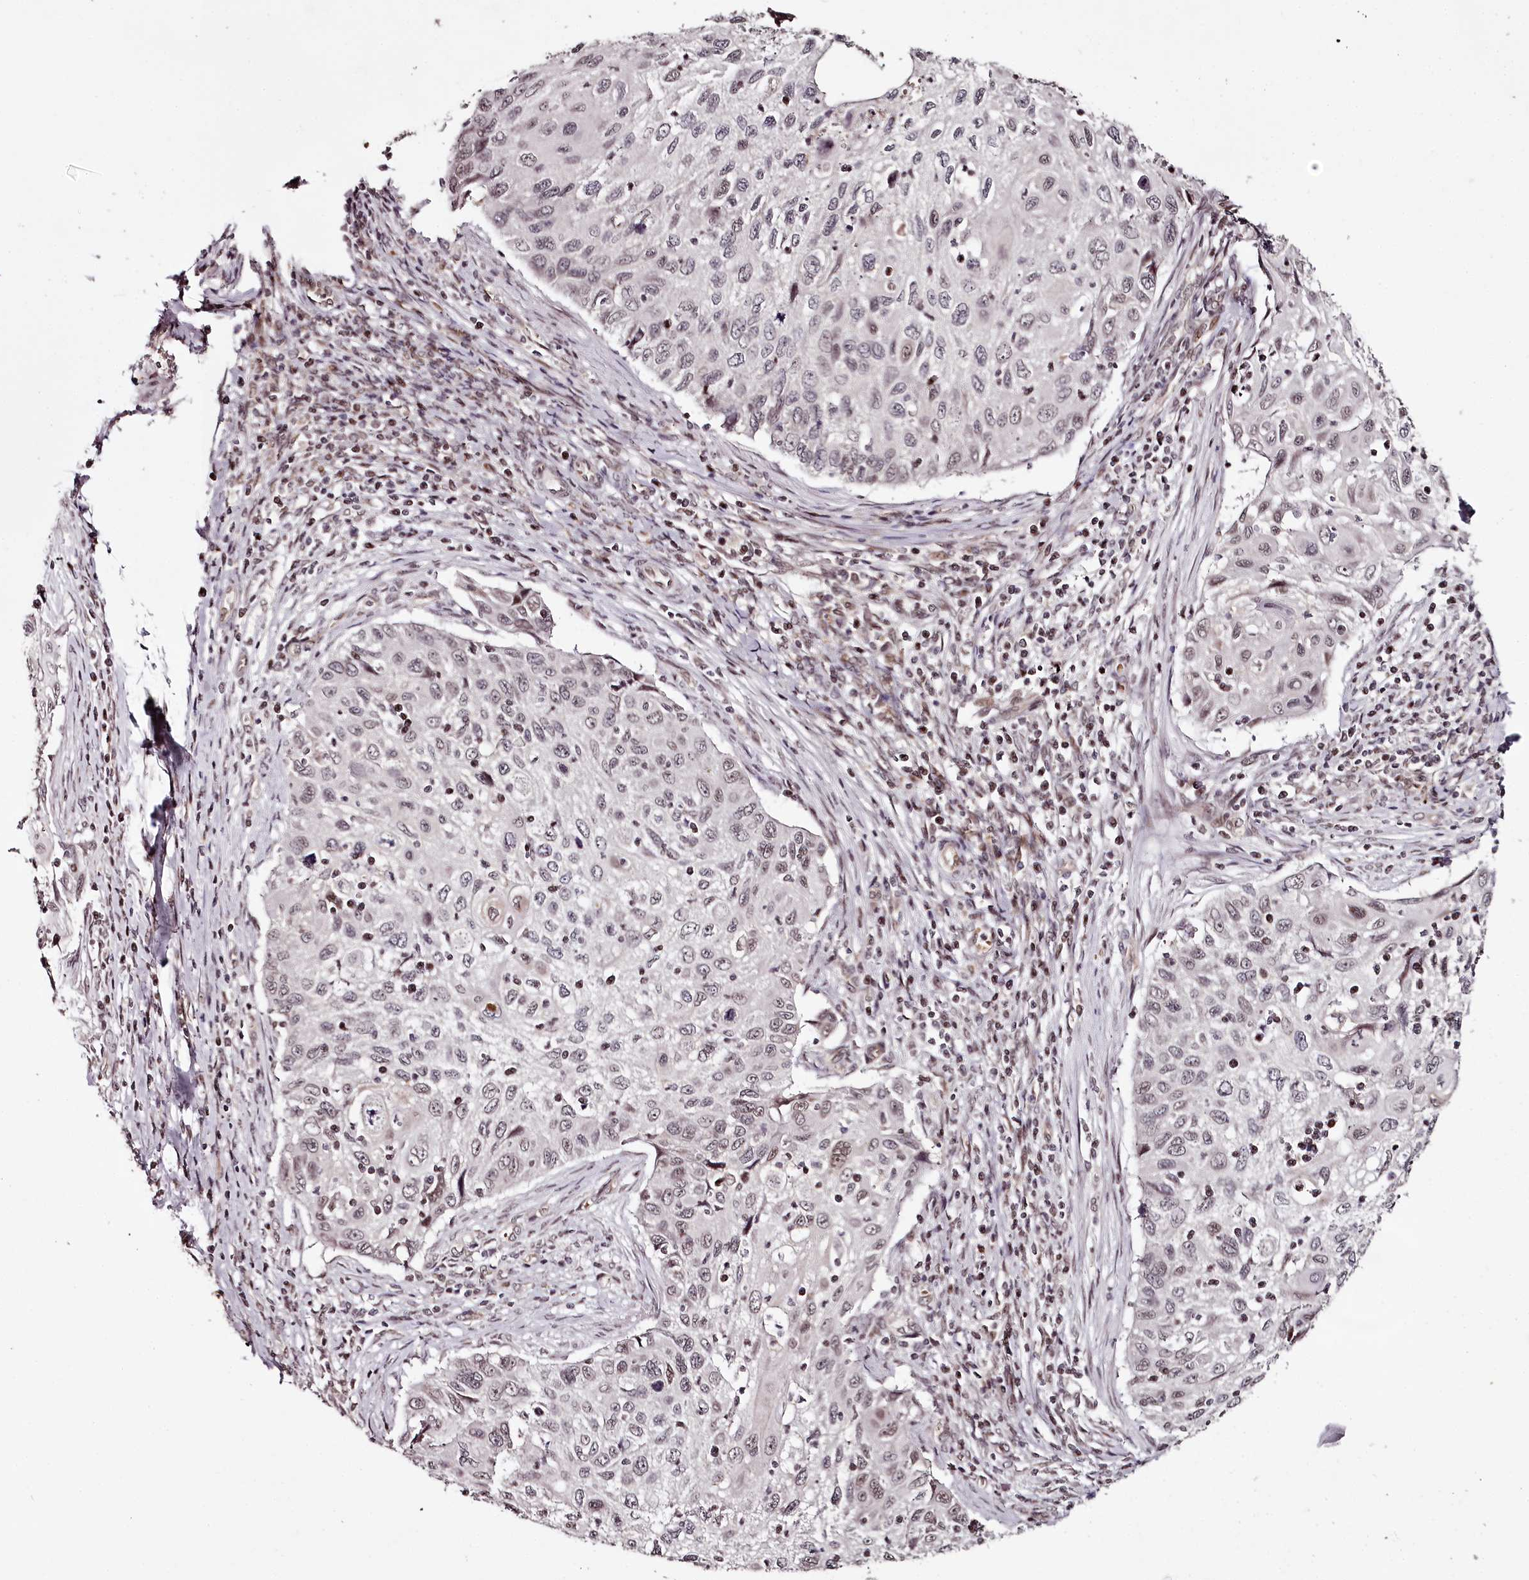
{"staining": {"intensity": "weak", "quantity": "<25%", "location": "nuclear"}, "tissue": "cervical cancer", "cell_type": "Tumor cells", "image_type": "cancer", "snomed": [{"axis": "morphology", "description": "Squamous cell carcinoma, NOS"}, {"axis": "topography", "description": "Cervix"}], "caption": "A histopathology image of cervical squamous cell carcinoma stained for a protein exhibits no brown staining in tumor cells. (DAB immunohistochemistry visualized using brightfield microscopy, high magnification).", "gene": "THYN1", "patient": {"sex": "female", "age": 70}}